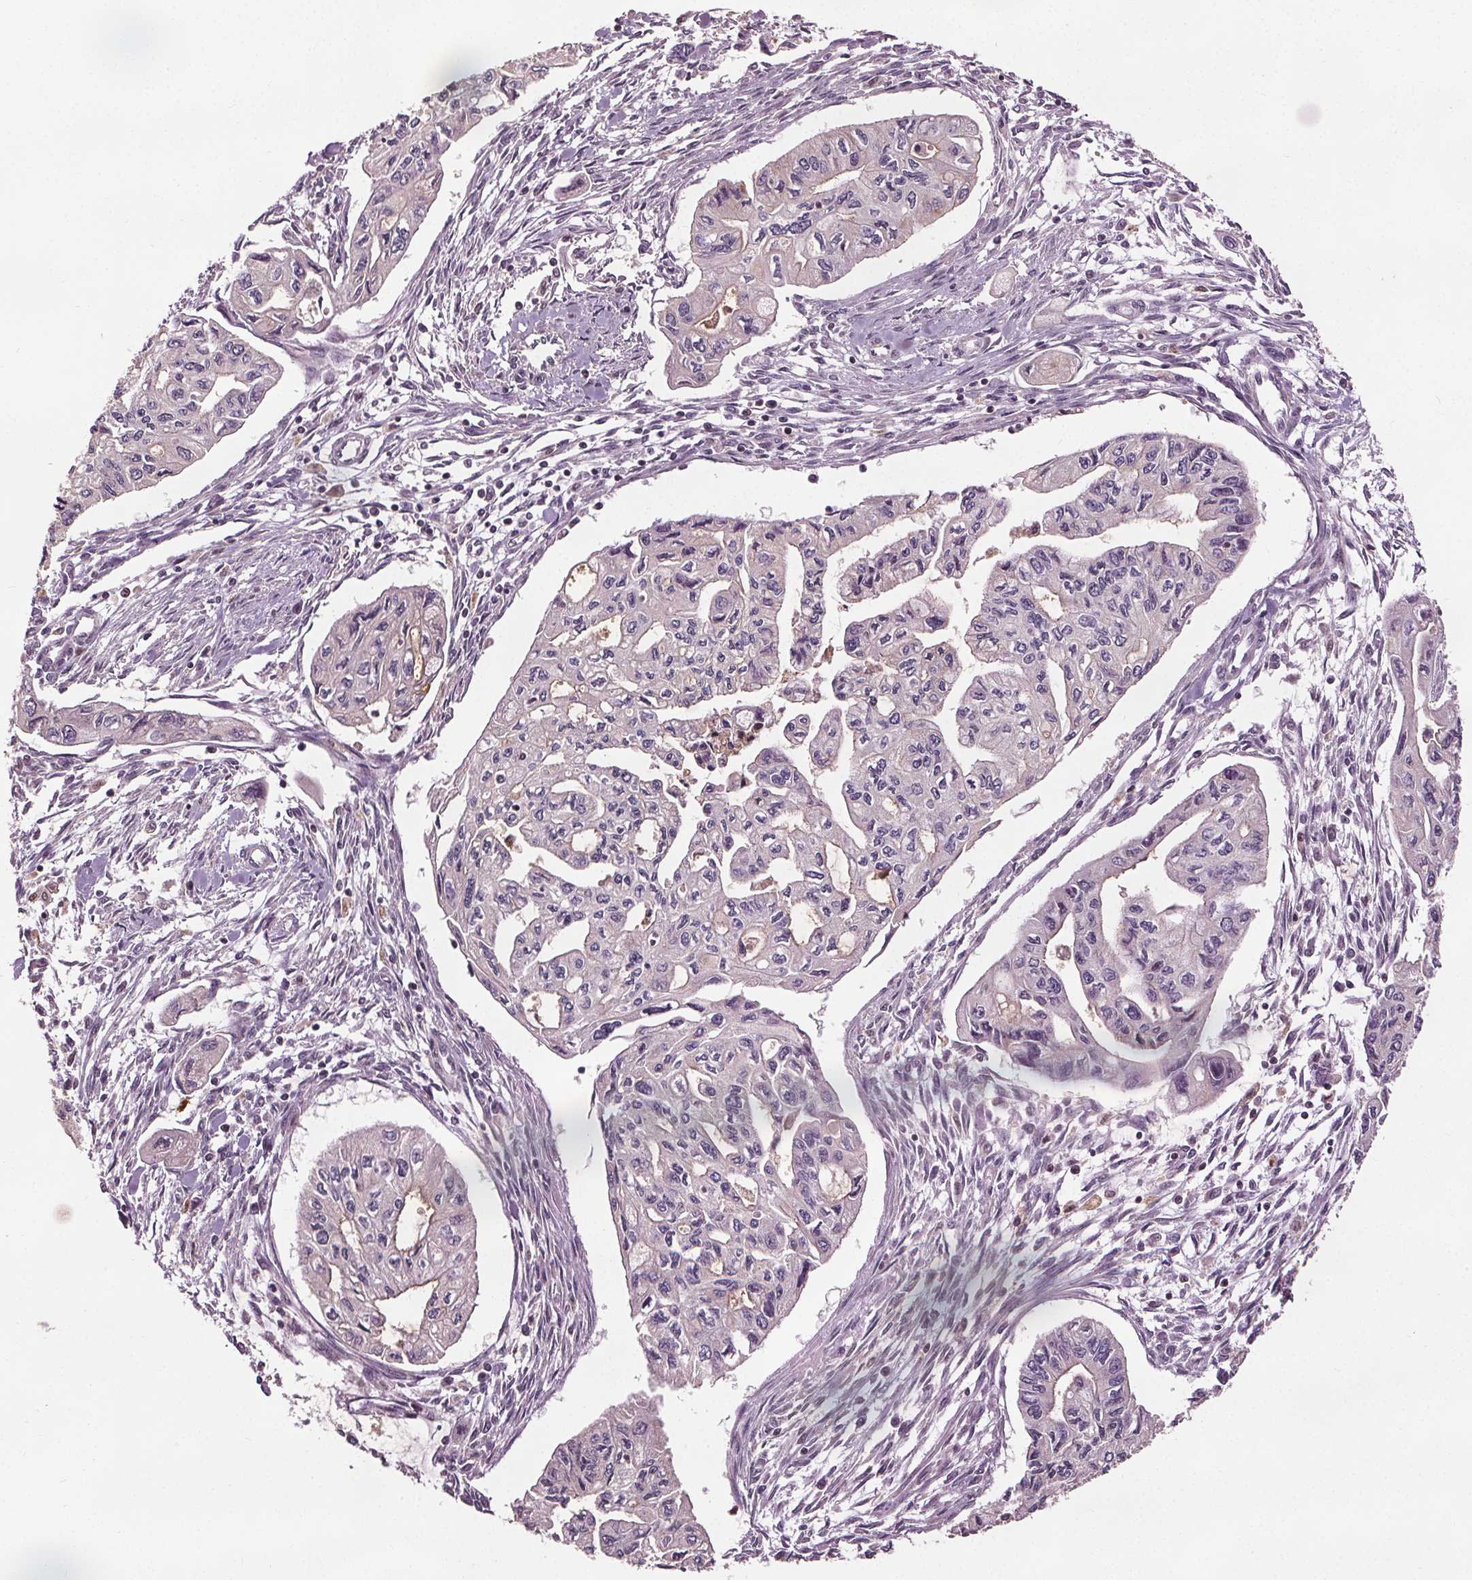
{"staining": {"intensity": "negative", "quantity": "none", "location": "none"}, "tissue": "pancreatic cancer", "cell_type": "Tumor cells", "image_type": "cancer", "snomed": [{"axis": "morphology", "description": "Adenocarcinoma, NOS"}, {"axis": "topography", "description": "Pancreas"}], "caption": "A photomicrograph of pancreatic cancer stained for a protein shows no brown staining in tumor cells.", "gene": "DDX11", "patient": {"sex": "female", "age": 76}}